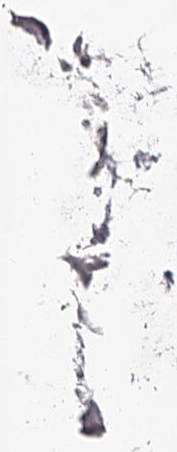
{"staining": {"intensity": "weak", "quantity": ">75%", "location": "cytoplasmic/membranous"}, "tissue": "adipose tissue", "cell_type": "Adipocytes", "image_type": "normal", "snomed": [{"axis": "morphology", "description": "Normal tissue, NOS"}, {"axis": "topography", "description": "Cartilage tissue"}], "caption": "The immunohistochemical stain labels weak cytoplasmic/membranous positivity in adipocytes of benign adipose tissue. Immunohistochemistry stains the protein of interest in brown and the nuclei are stained blue.", "gene": "USP21", "patient": {"sex": "female", "age": 63}}